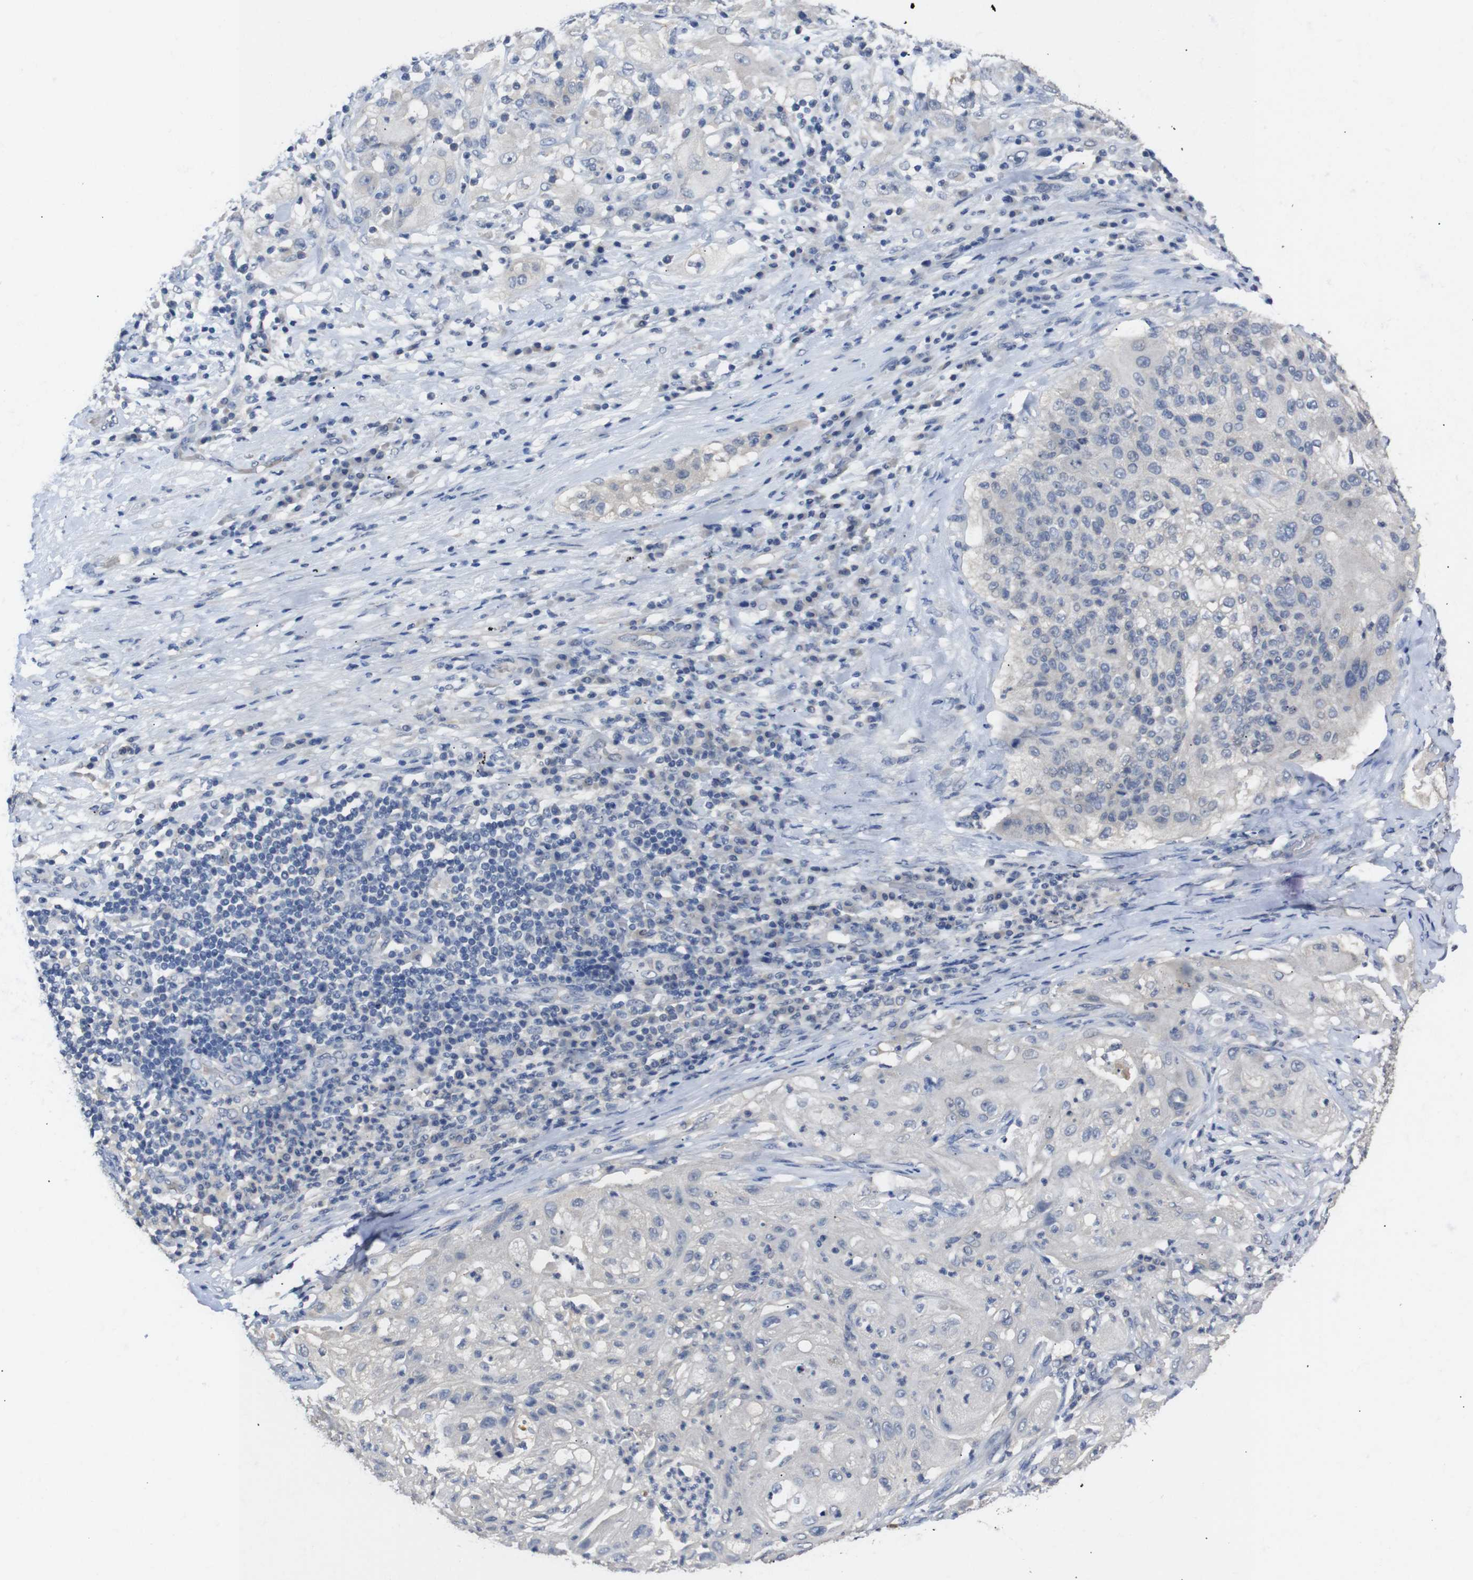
{"staining": {"intensity": "negative", "quantity": "none", "location": "none"}, "tissue": "lung cancer", "cell_type": "Tumor cells", "image_type": "cancer", "snomed": [{"axis": "morphology", "description": "Inflammation, NOS"}, {"axis": "morphology", "description": "Squamous cell carcinoma, NOS"}, {"axis": "topography", "description": "Lymph node"}, {"axis": "topography", "description": "Soft tissue"}, {"axis": "topography", "description": "Lung"}], "caption": "Lung cancer (squamous cell carcinoma) was stained to show a protein in brown. There is no significant expression in tumor cells.", "gene": "HNF1A", "patient": {"sex": "male", "age": 66}}